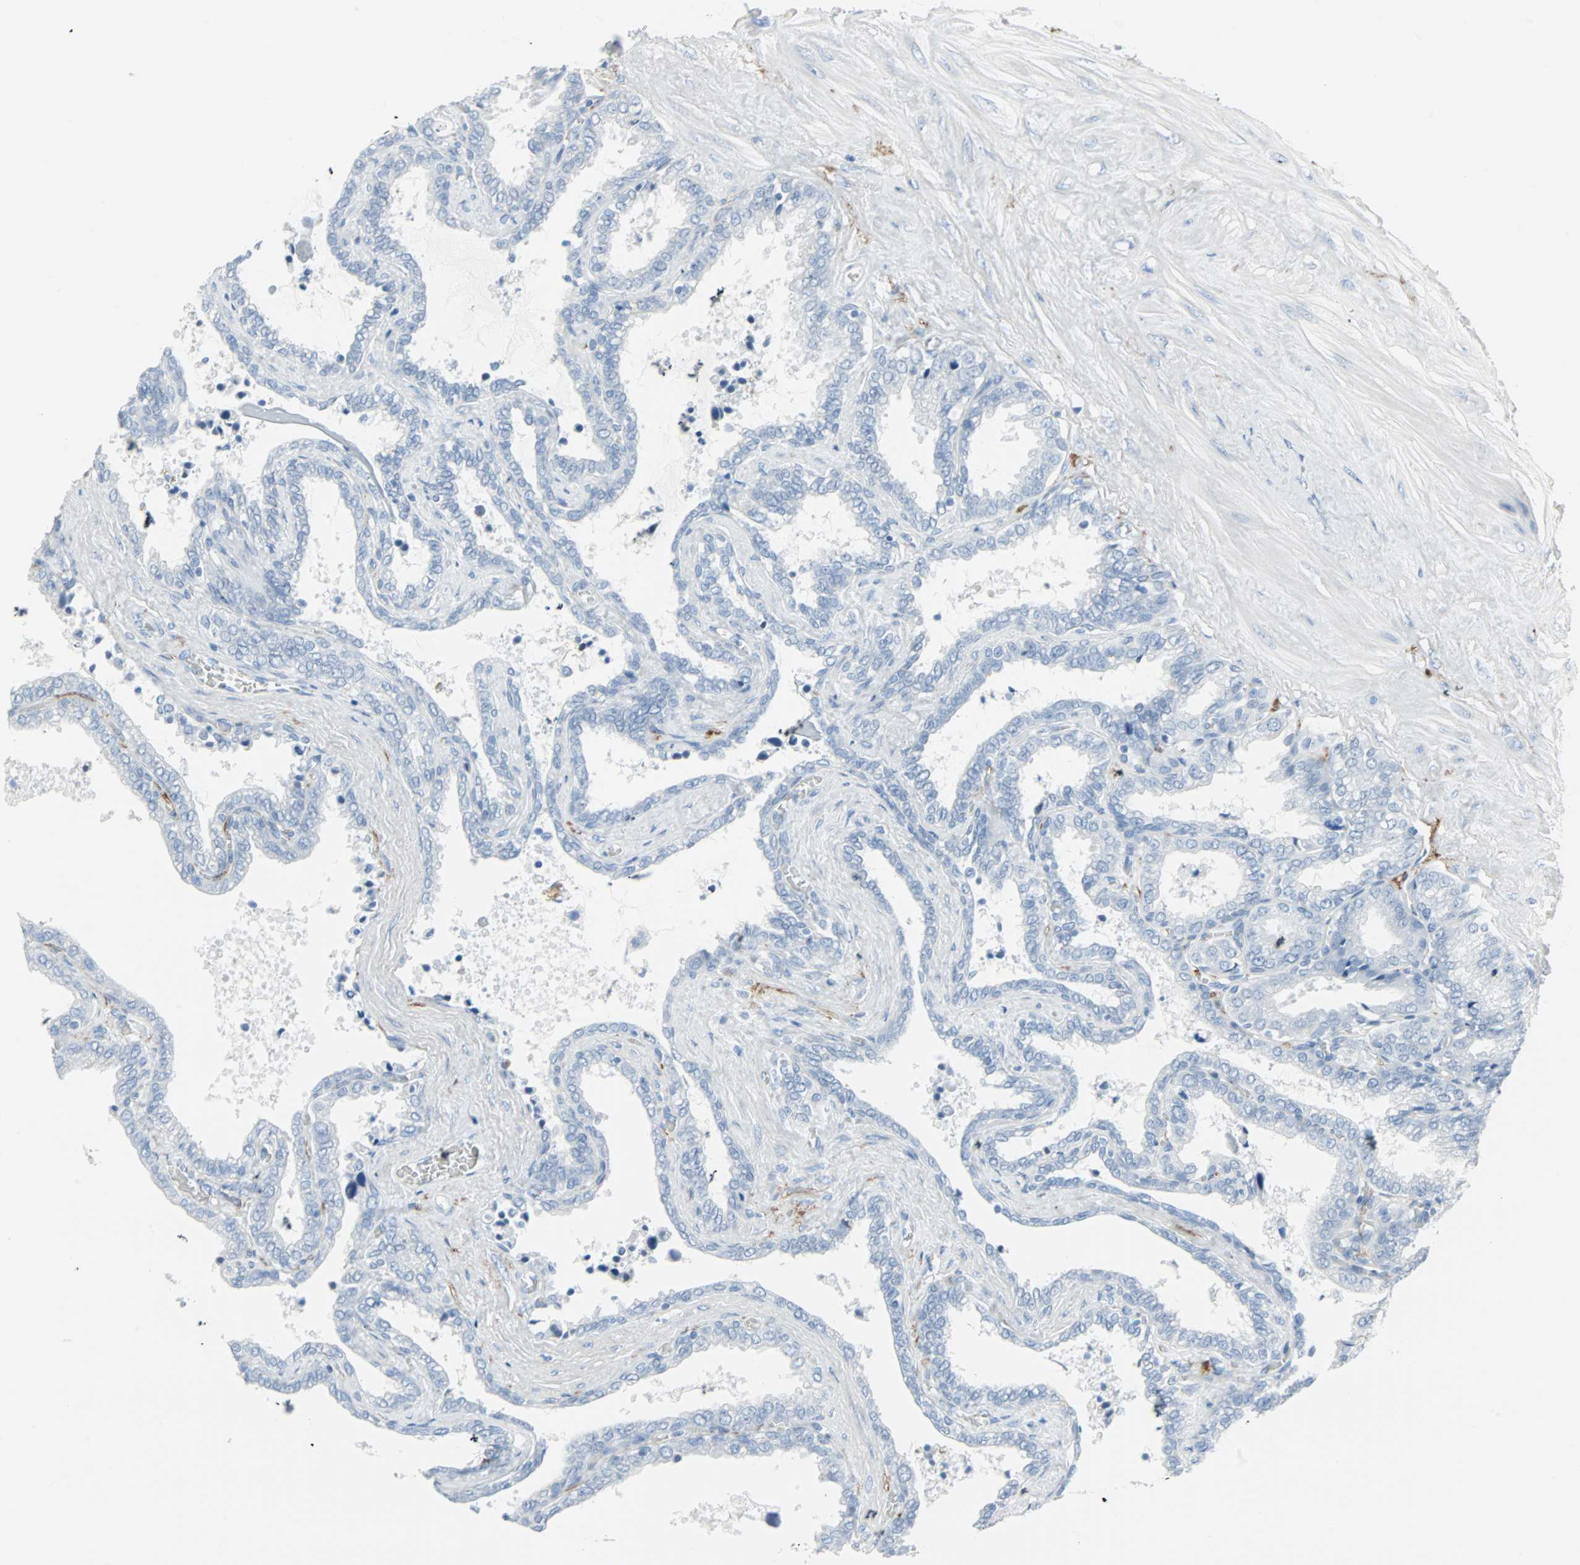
{"staining": {"intensity": "negative", "quantity": "none", "location": "none"}, "tissue": "seminal vesicle", "cell_type": "Glandular cells", "image_type": "normal", "snomed": [{"axis": "morphology", "description": "Normal tissue, NOS"}, {"axis": "topography", "description": "Seminal veicle"}], "caption": "Immunohistochemical staining of normal human seminal vesicle exhibits no significant expression in glandular cells.", "gene": "STX1A", "patient": {"sex": "male", "age": 46}}